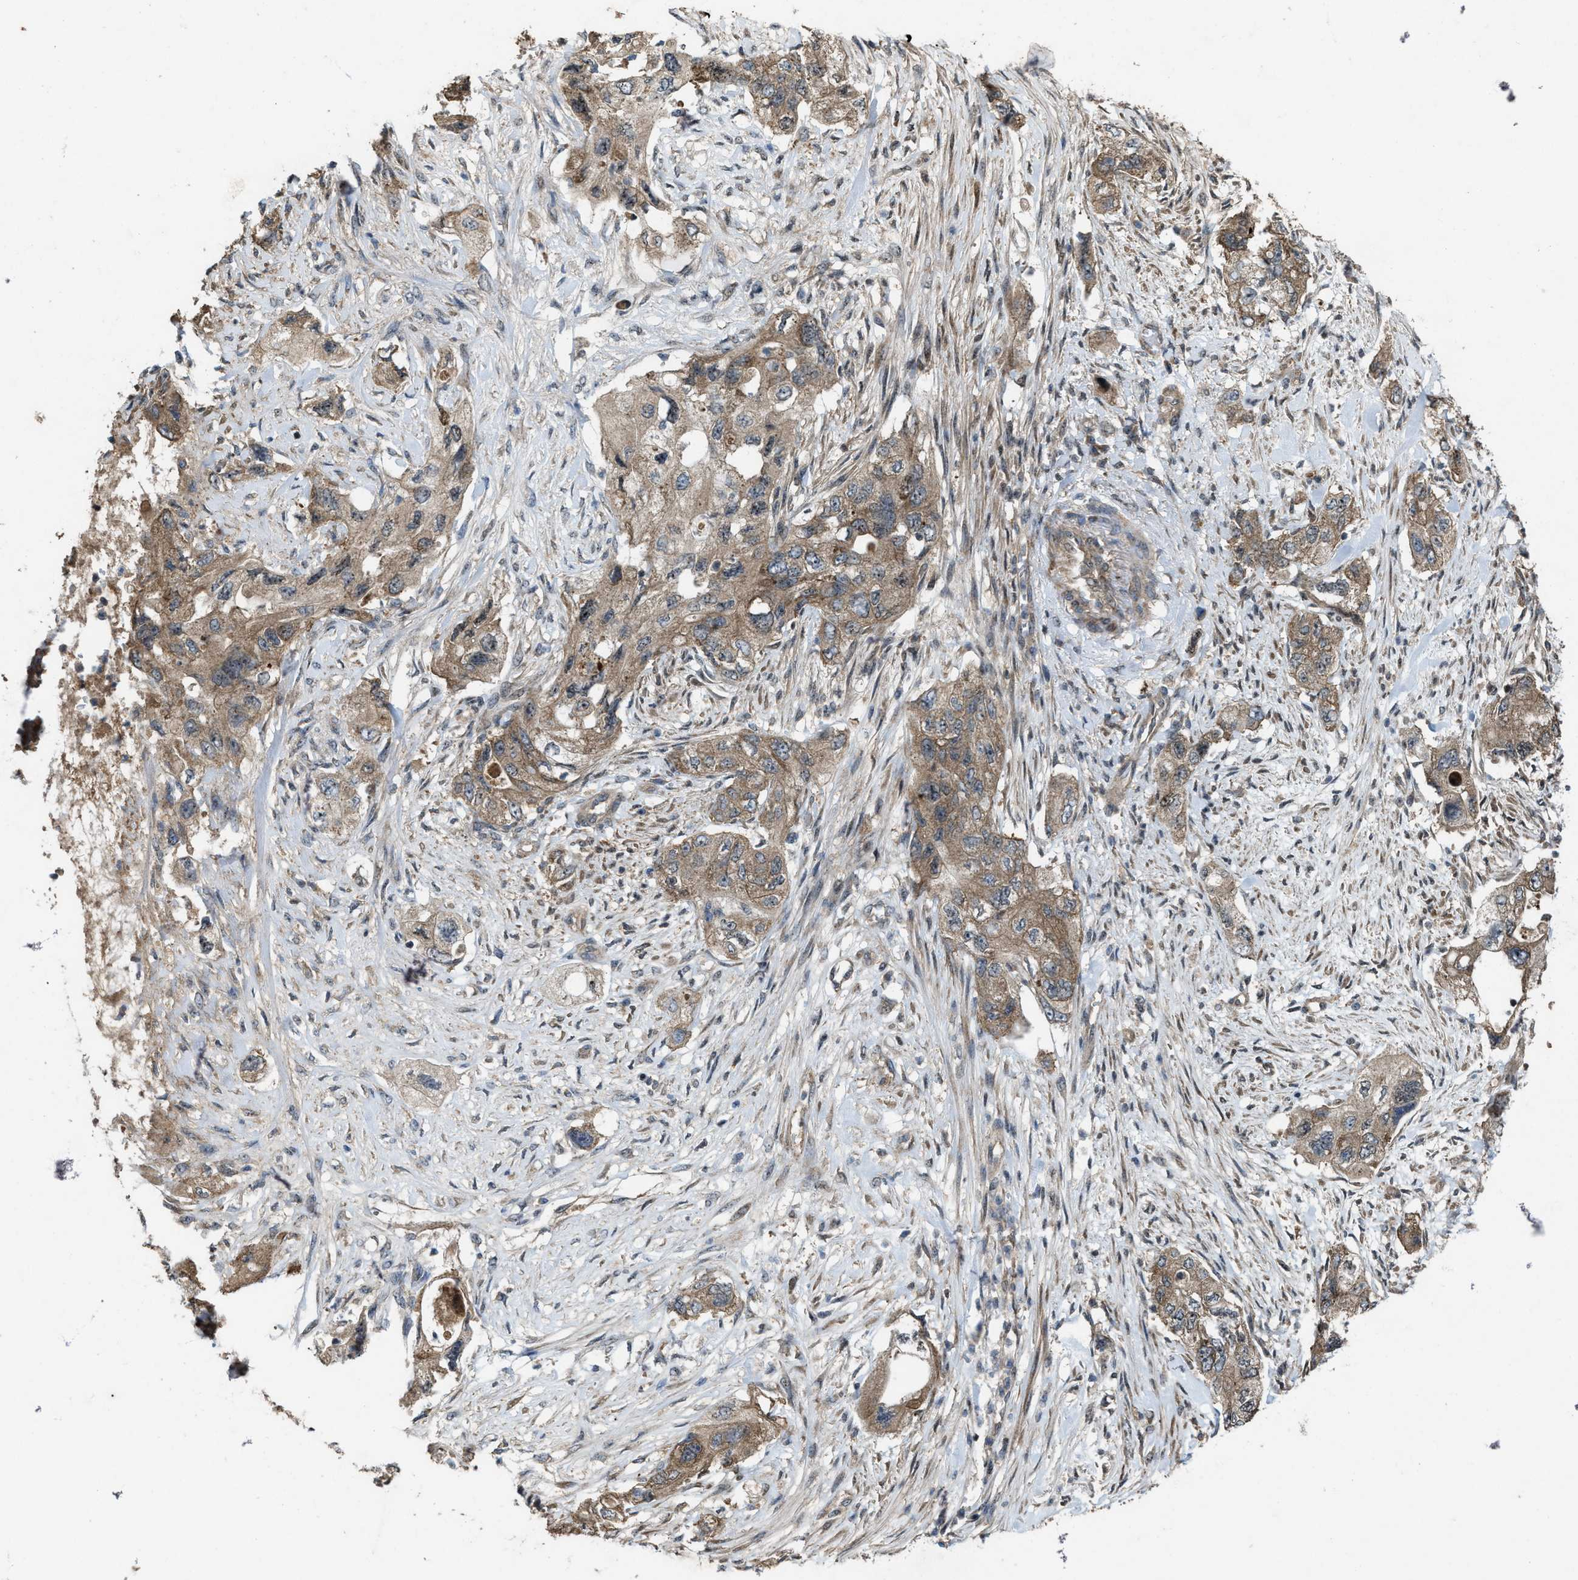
{"staining": {"intensity": "moderate", "quantity": ">75%", "location": "cytoplasmic/membranous"}, "tissue": "pancreatic cancer", "cell_type": "Tumor cells", "image_type": "cancer", "snomed": [{"axis": "morphology", "description": "Adenocarcinoma, NOS"}, {"axis": "topography", "description": "Pancreas"}], "caption": "Immunohistochemistry (IHC) staining of adenocarcinoma (pancreatic), which reveals medium levels of moderate cytoplasmic/membranous staining in approximately >75% of tumor cells indicating moderate cytoplasmic/membranous protein positivity. The staining was performed using DAB (3,3'-diaminobenzidine) (brown) for protein detection and nuclei were counterstained in hematoxylin (blue).", "gene": "PDP2", "patient": {"sex": "female", "age": 73}}